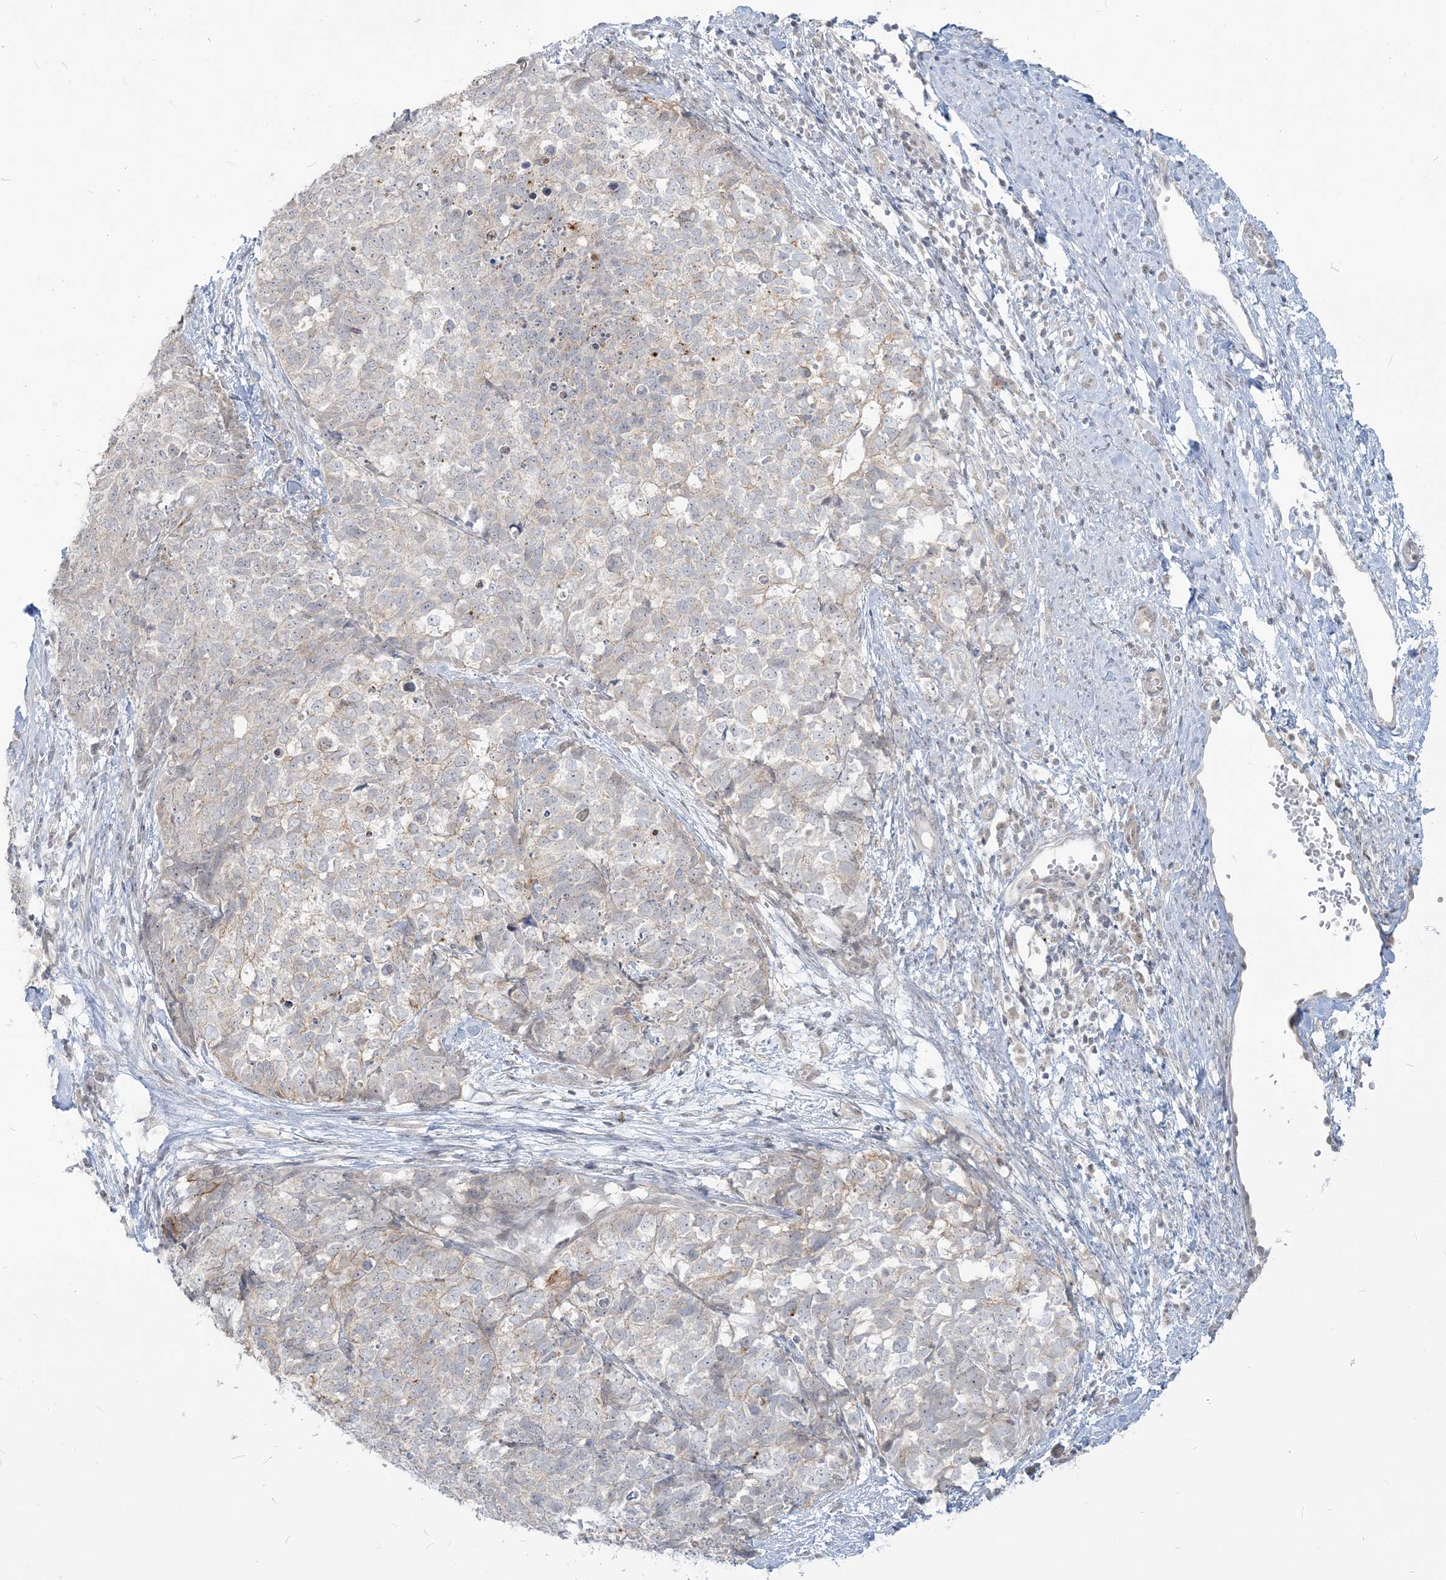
{"staining": {"intensity": "negative", "quantity": "none", "location": "none"}, "tissue": "cervical cancer", "cell_type": "Tumor cells", "image_type": "cancer", "snomed": [{"axis": "morphology", "description": "Squamous cell carcinoma, NOS"}, {"axis": "topography", "description": "Cervix"}], "caption": "IHC photomicrograph of neoplastic tissue: human cervical cancer stained with DAB (3,3'-diaminobenzidine) reveals no significant protein positivity in tumor cells.", "gene": "SDAD1", "patient": {"sex": "female", "age": 63}}